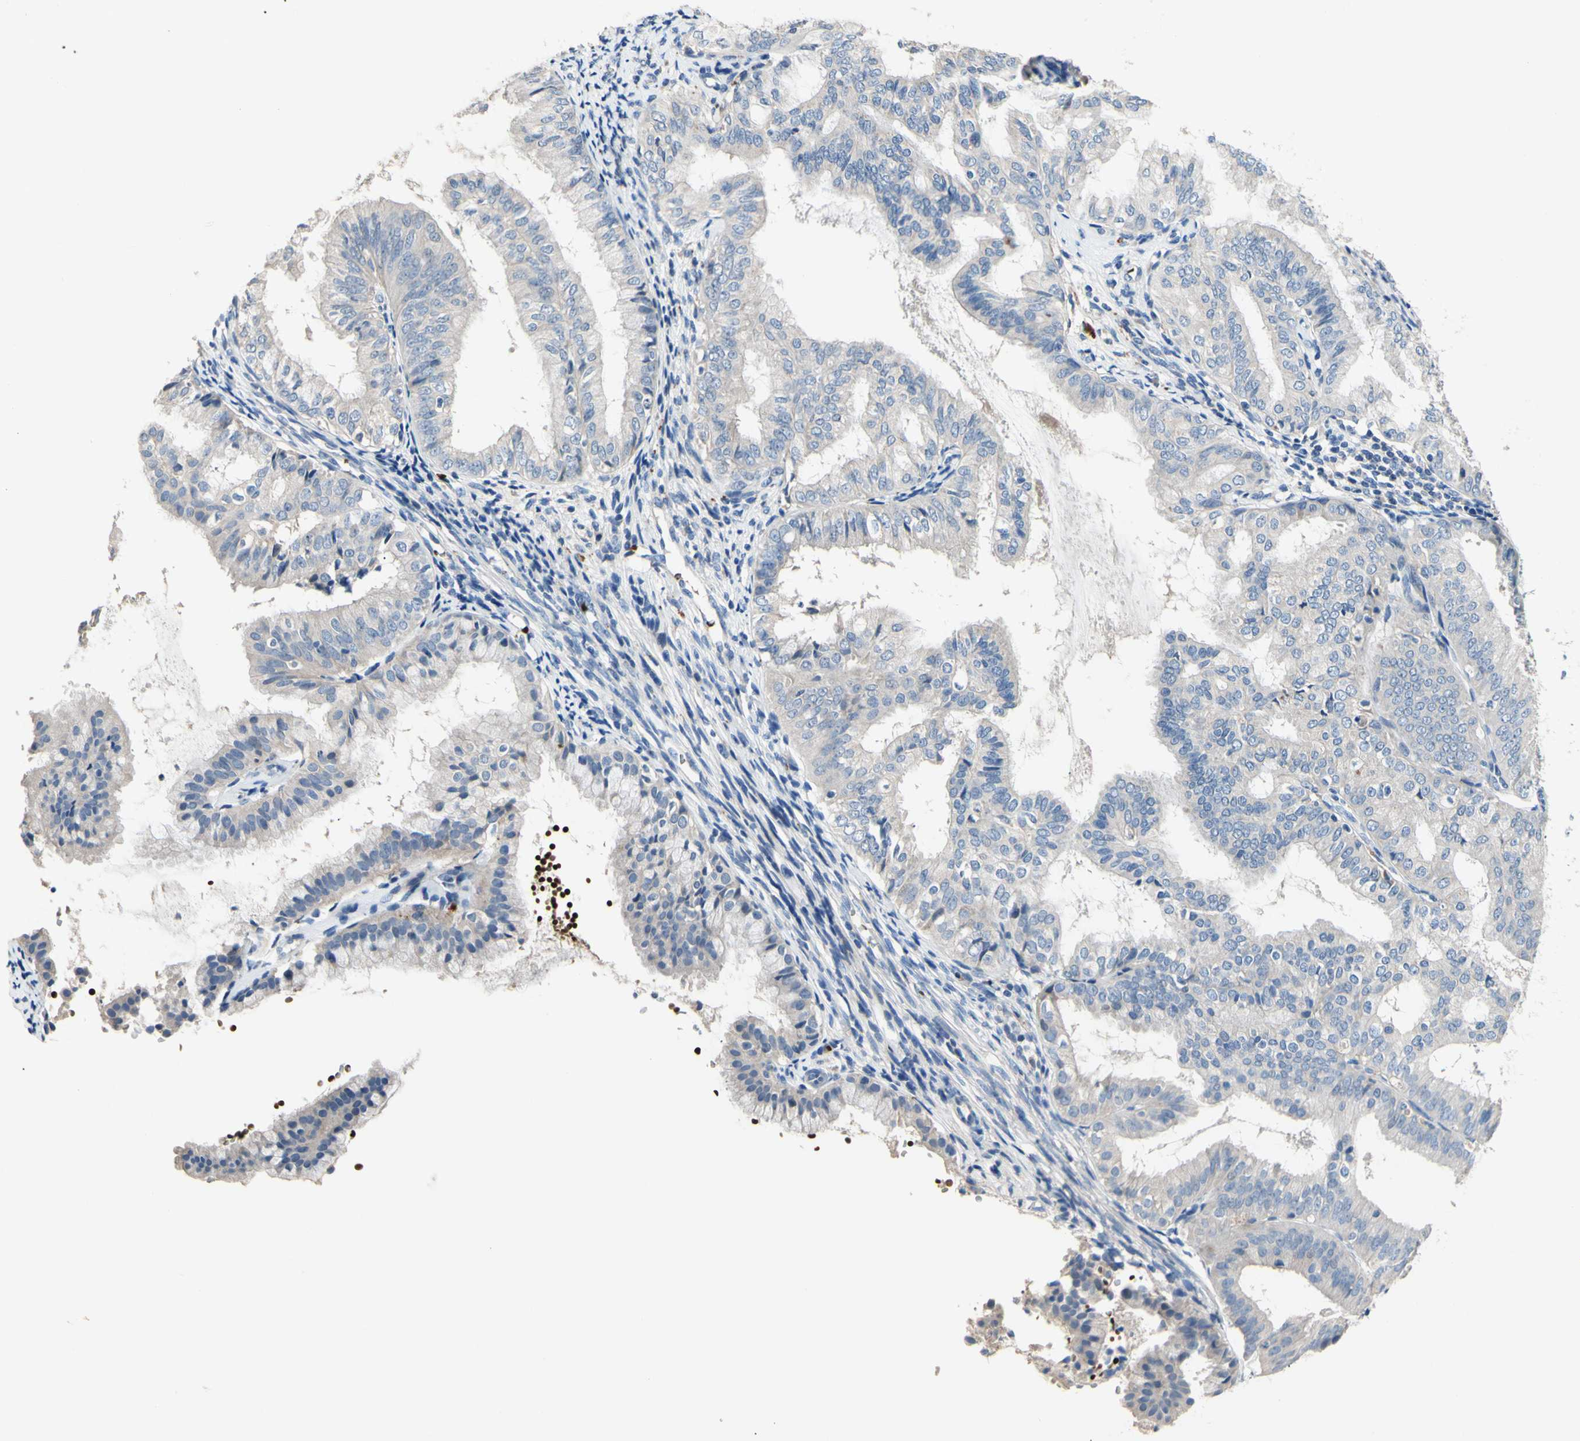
{"staining": {"intensity": "negative", "quantity": "none", "location": "none"}, "tissue": "endometrial cancer", "cell_type": "Tumor cells", "image_type": "cancer", "snomed": [{"axis": "morphology", "description": "Adenocarcinoma, NOS"}, {"axis": "topography", "description": "Endometrium"}], "caption": "This is an IHC image of endometrial cancer. There is no positivity in tumor cells.", "gene": "CDON", "patient": {"sex": "female", "age": 63}}